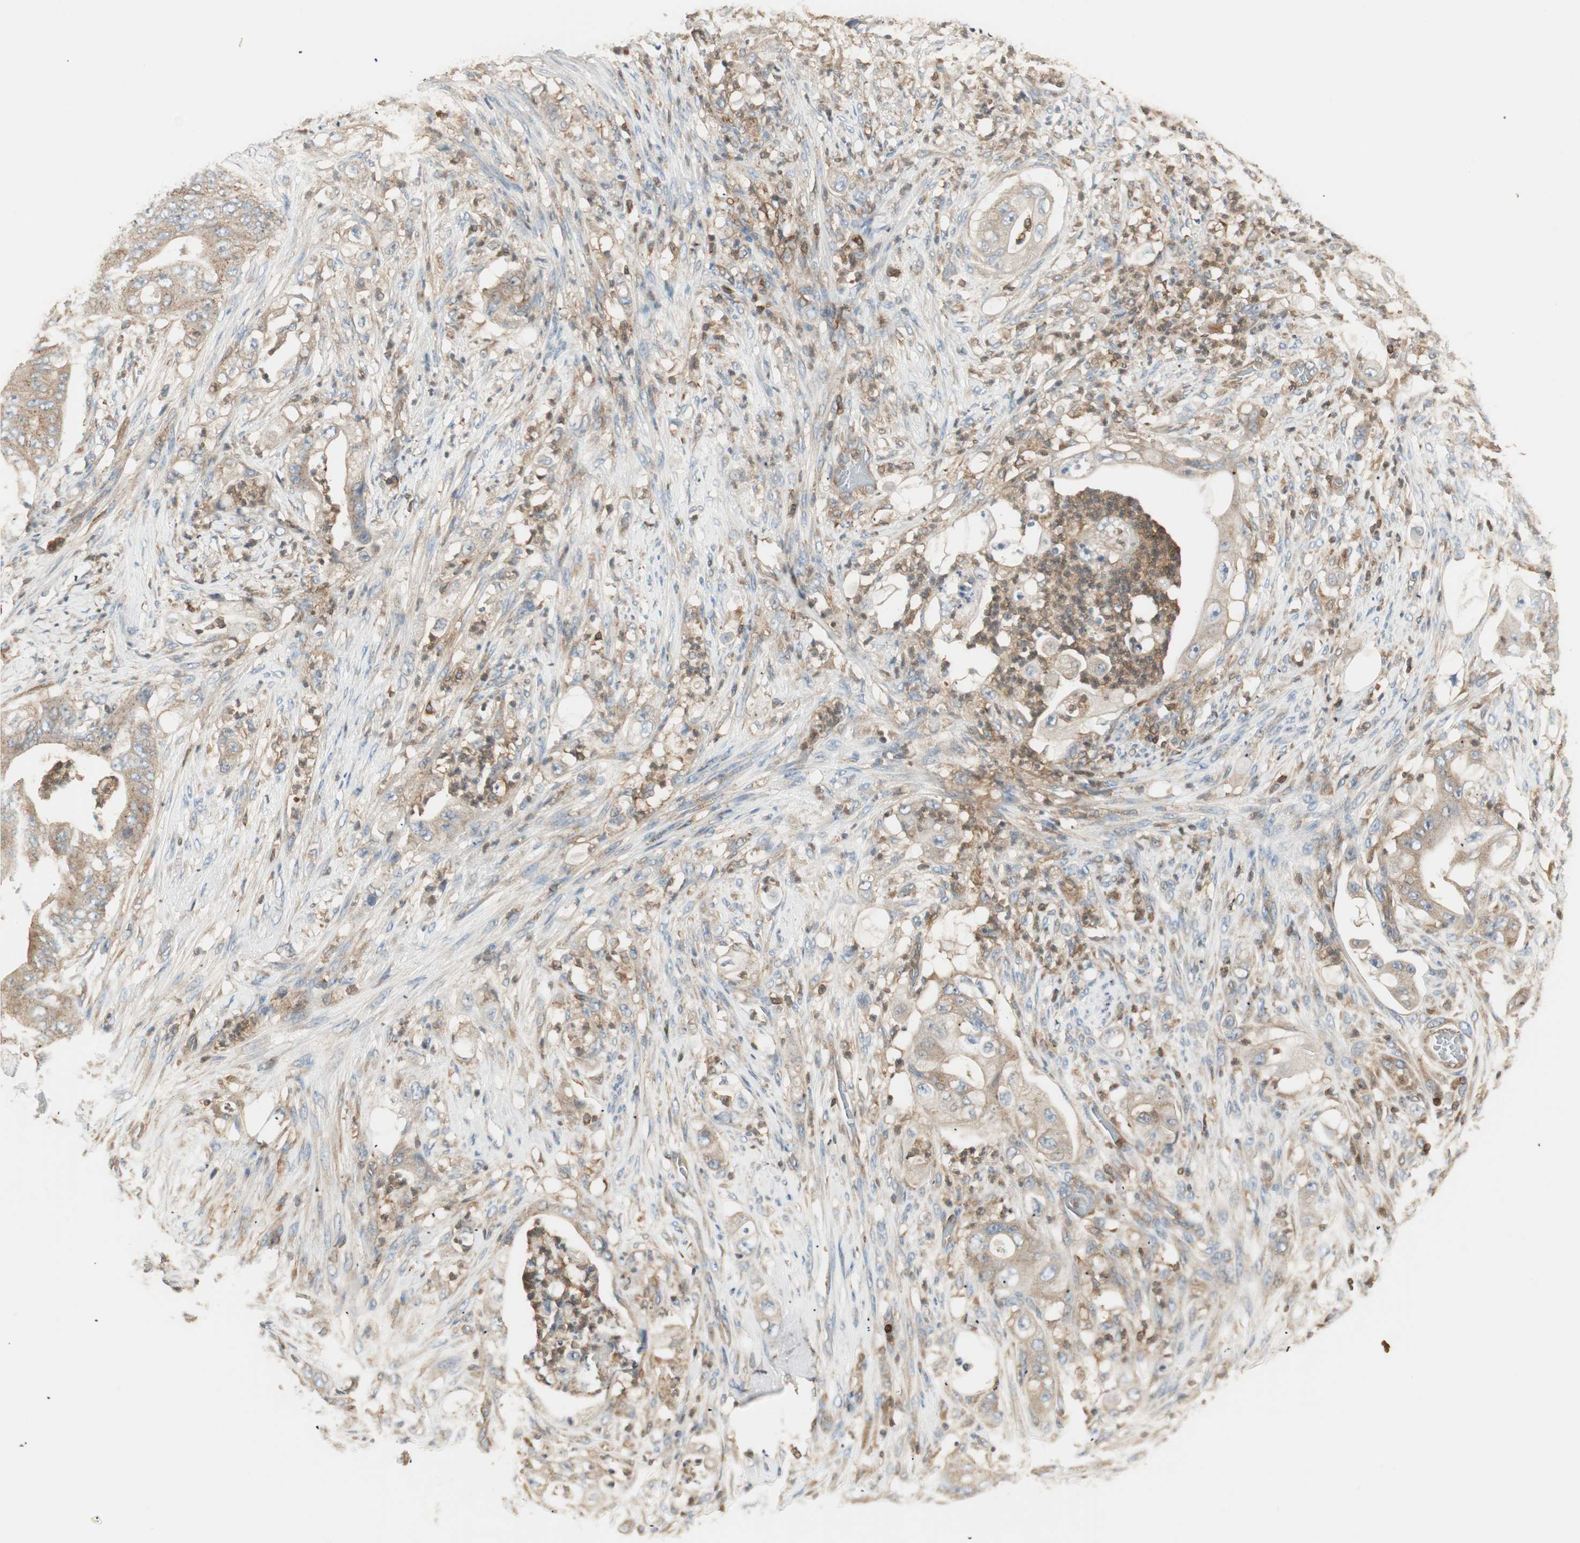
{"staining": {"intensity": "weak", "quantity": ">75%", "location": "cytoplasmic/membranous"}, "tissue": "stomach cancer", "cell_type": "Tumor cells", "image_type": "cancer", "snomed": [{"axis": "morphology", "description": "Adenocarcinoma, NOS"}, {"axis": "topography", "description": "Stomach"}], "caption": "An immunohistochemistry micrograph of neoplastic tissue is shown. Protein staining in brown highlights weak cytoplasmic/membranous positivity in adenocarcinoma (stomach) within tumor cells. (Stains: DAB in brown, nuclei in blue, Microscopy: brightfield microscopy at high magnification).", "gene": "CRLF3", "patient": {"sex": "female", "age": 73}}